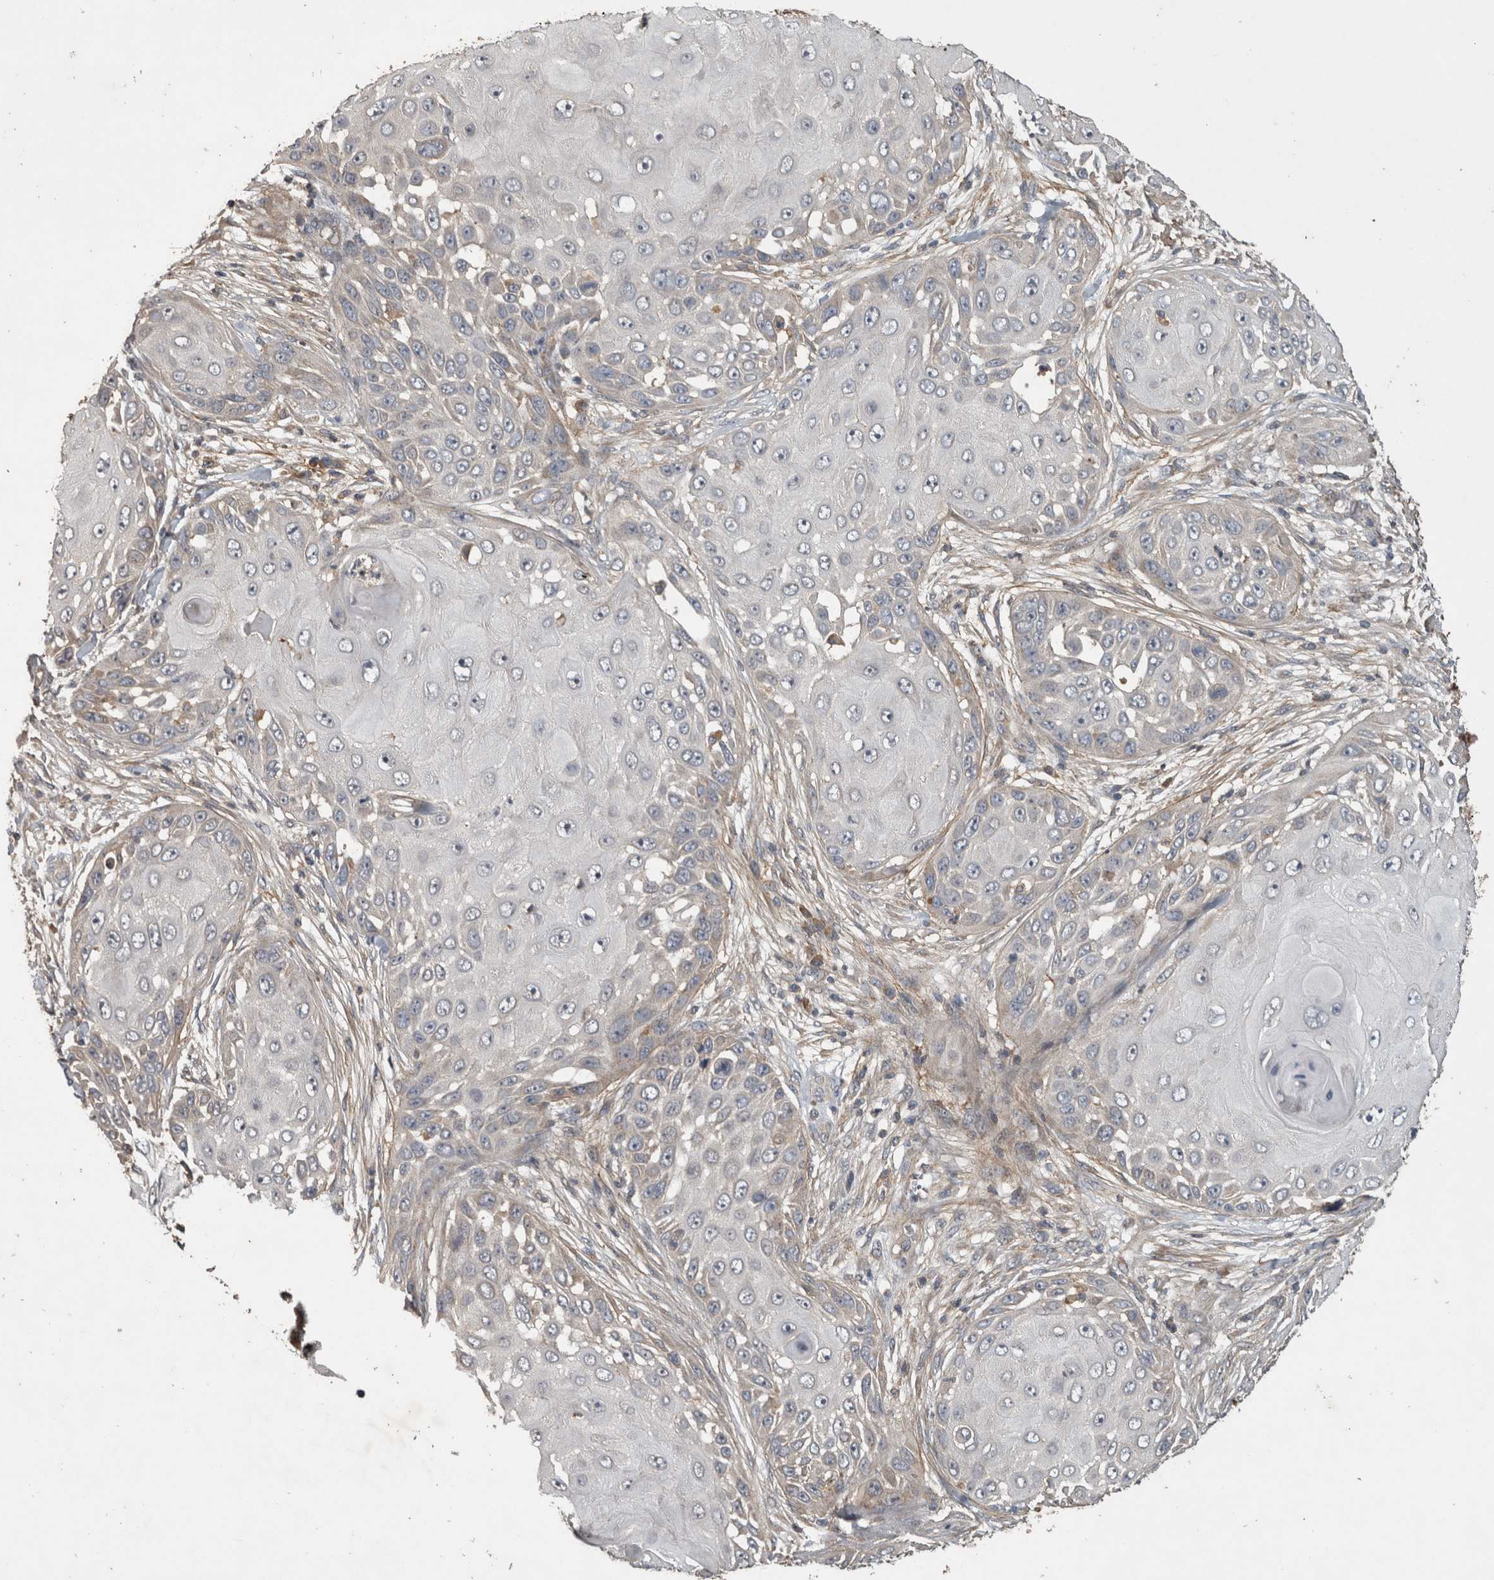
{"staining": {"intensity": "weak", "quantity": "<25%", "location": "cytoplasmic/membranous"}, "tissue": "skin cancer", "cell_type": "Tumor cells", "image_type": "cancer", "snomed": [{"axis": "morphology", "description": "Squamous cell carcinoma, NOS"}, {"axis": "topography", "description": "Skin"}], "caption": "A high-resolution image shows immunohistochemistry (IHC) staining of skin squamous cell carcinoma, which reveals no significant staining in tumor cells.", "gene": "TRMT61B", "patient": {"sex": "female", "age": 44}}